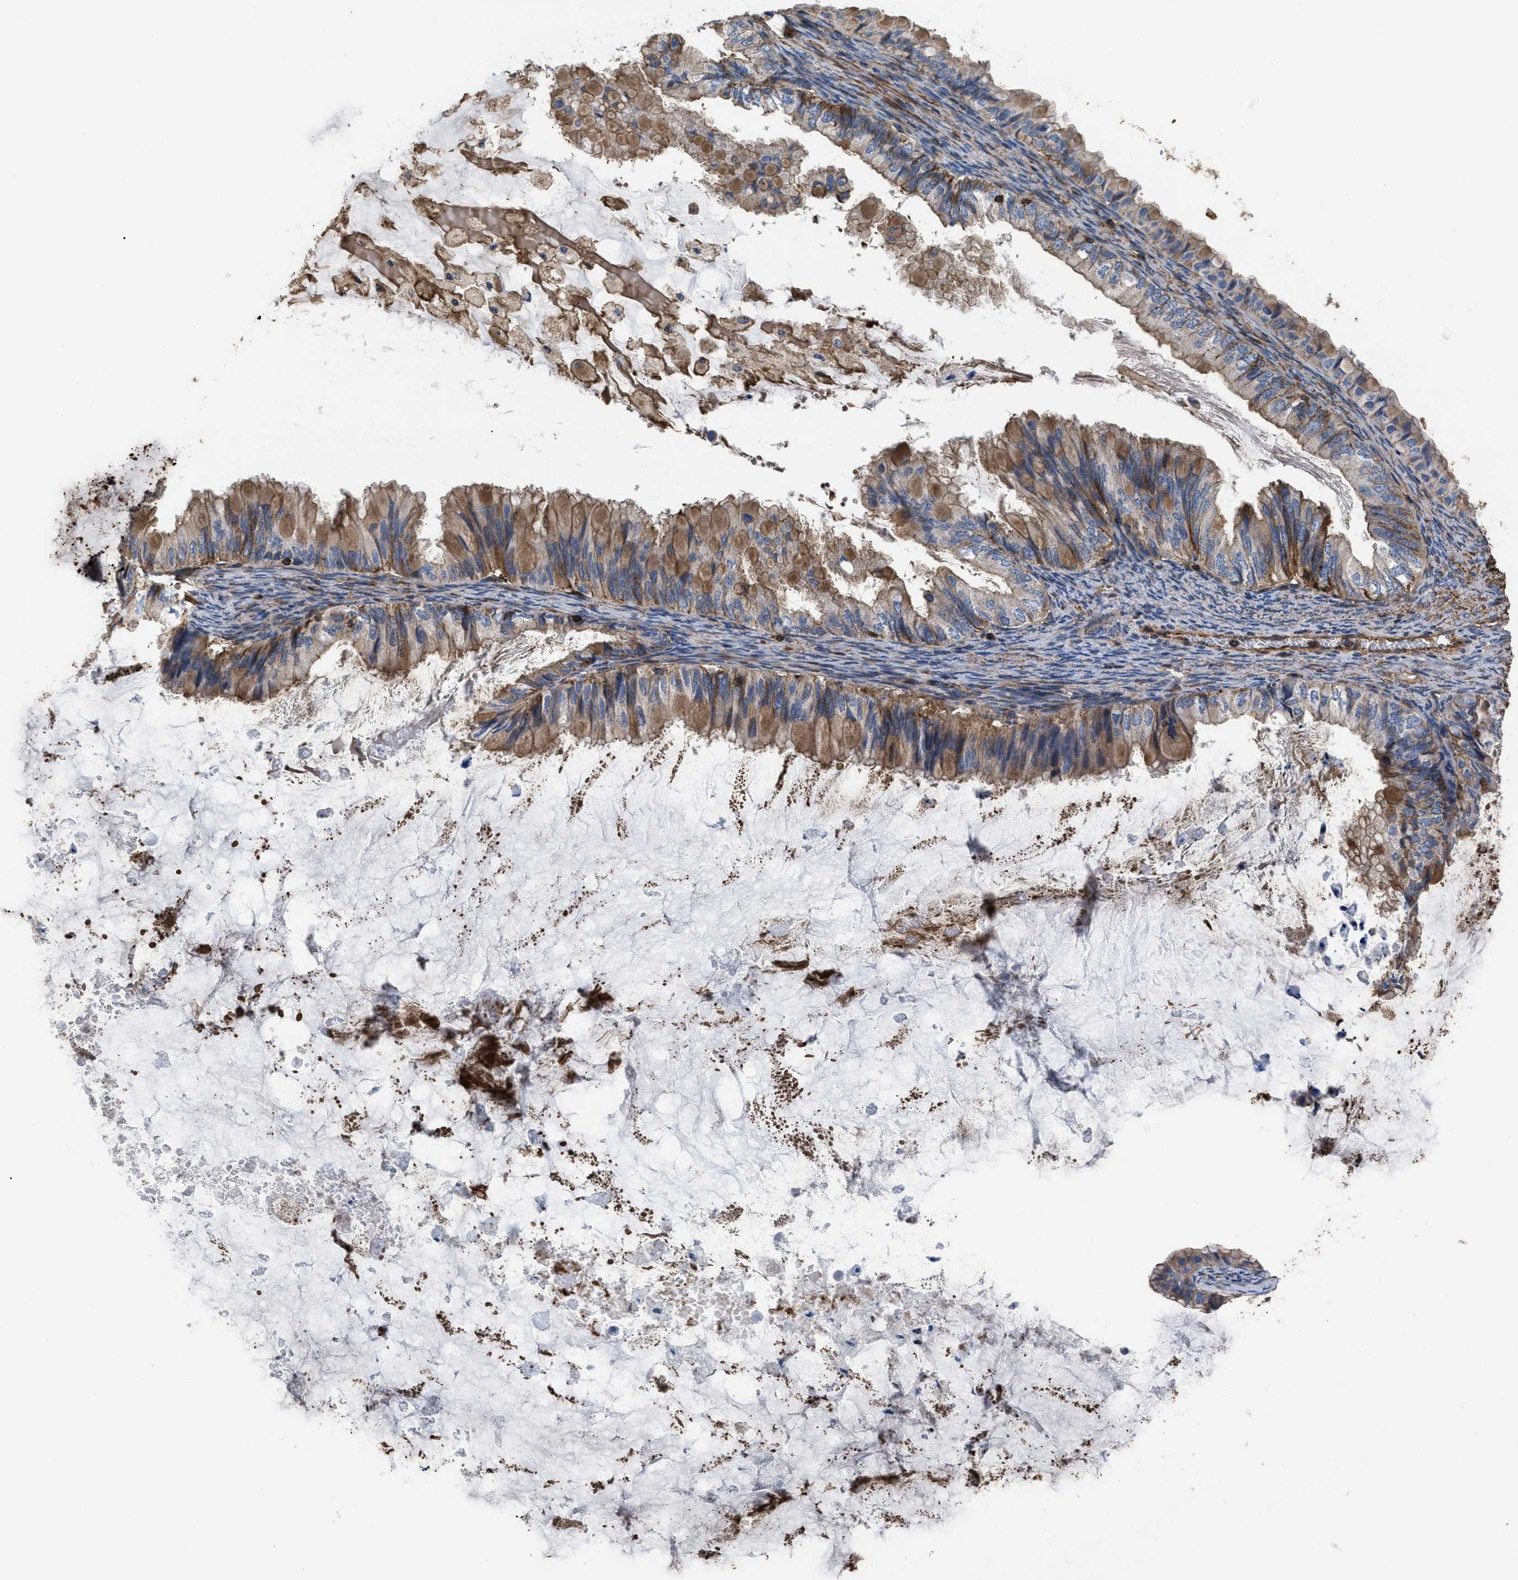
{"staining": {"intensity": "moderate", "quantity": ">75%", "location": "cytoplasmic/membranous"}, "tissue": "ovarian cancer", "cell_type": "Tumor cells", "image_type": "cancer", "snomed": [{"axis": "morphology", "description": "Cystadenocarcinoma, mucinous, NOS"}, {"axis": "topography", "description": "Ovary"}], "caption": "Immunohistochemistry (IHC) (DAB) staining of ovarian cancer reveals moderate cytoplasmic/membranous protein expression in about >75% of tumor cells. (Stains: DAB in brown, nuclei in blue, Microscopy: brightfield microscopy at high magnification).", "gene": "SCUBE2", "patient": {"sex": "female", "age": 80}}